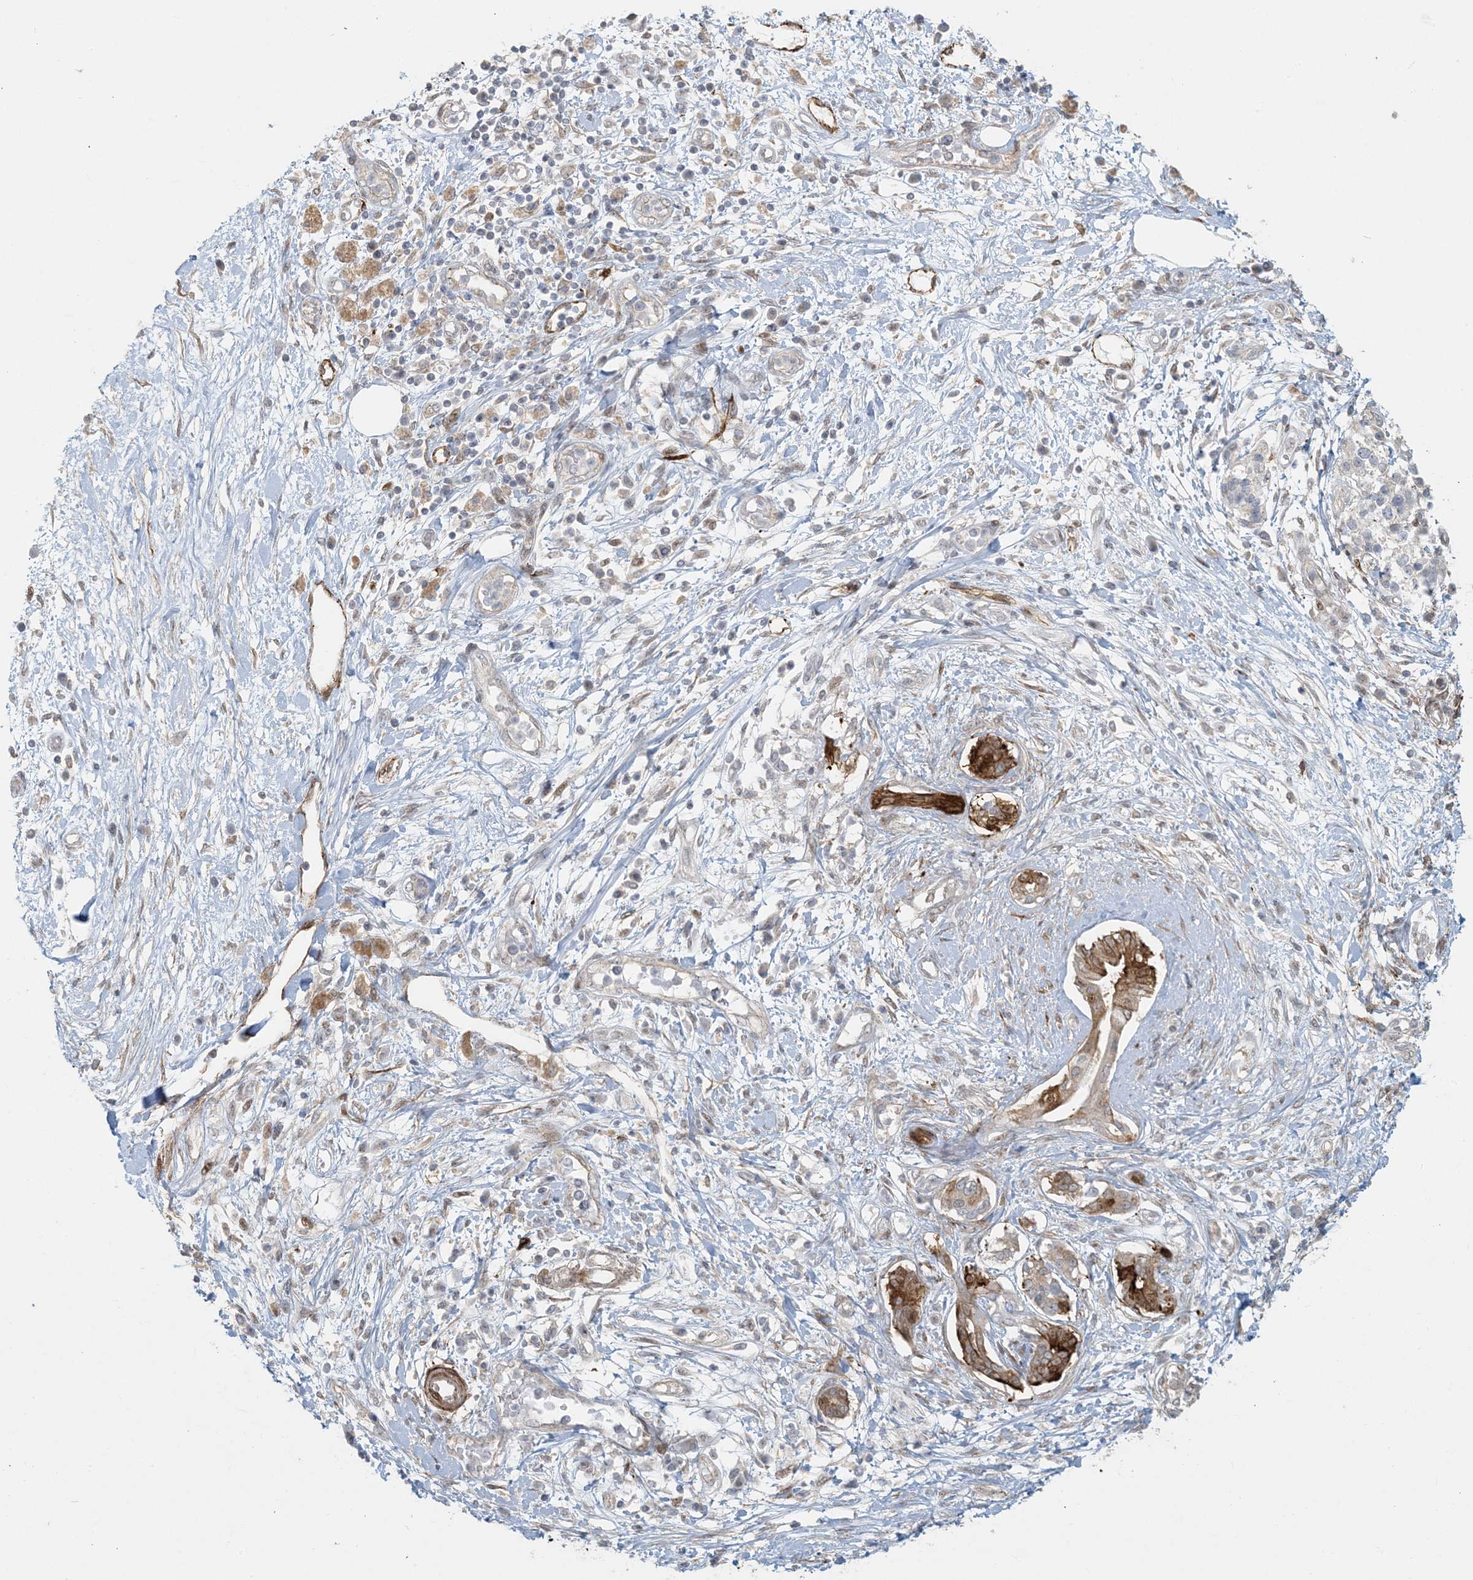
{"staining": {"intensity": "moderate", "quantity": ">75%", "location": "cytoplasmic/membranous"}, "tissue": "pancreatic cancer", "cell_type": "Tumor cells", "image_type": "cancer", "snomed": [{"axis": "morphology", "description": "Adenocarcinoma, NOS"}, {"axis": "topography", "description": "Pancreas"}], "caption": "Brown immunohistochemical staining in human pancreatic cancer shows moderate cytoplasmic/membranous staining in approximately >75% of tumor cells.", "gene": "BCORL1", "patient": {"sex": "female", "age": 56}}